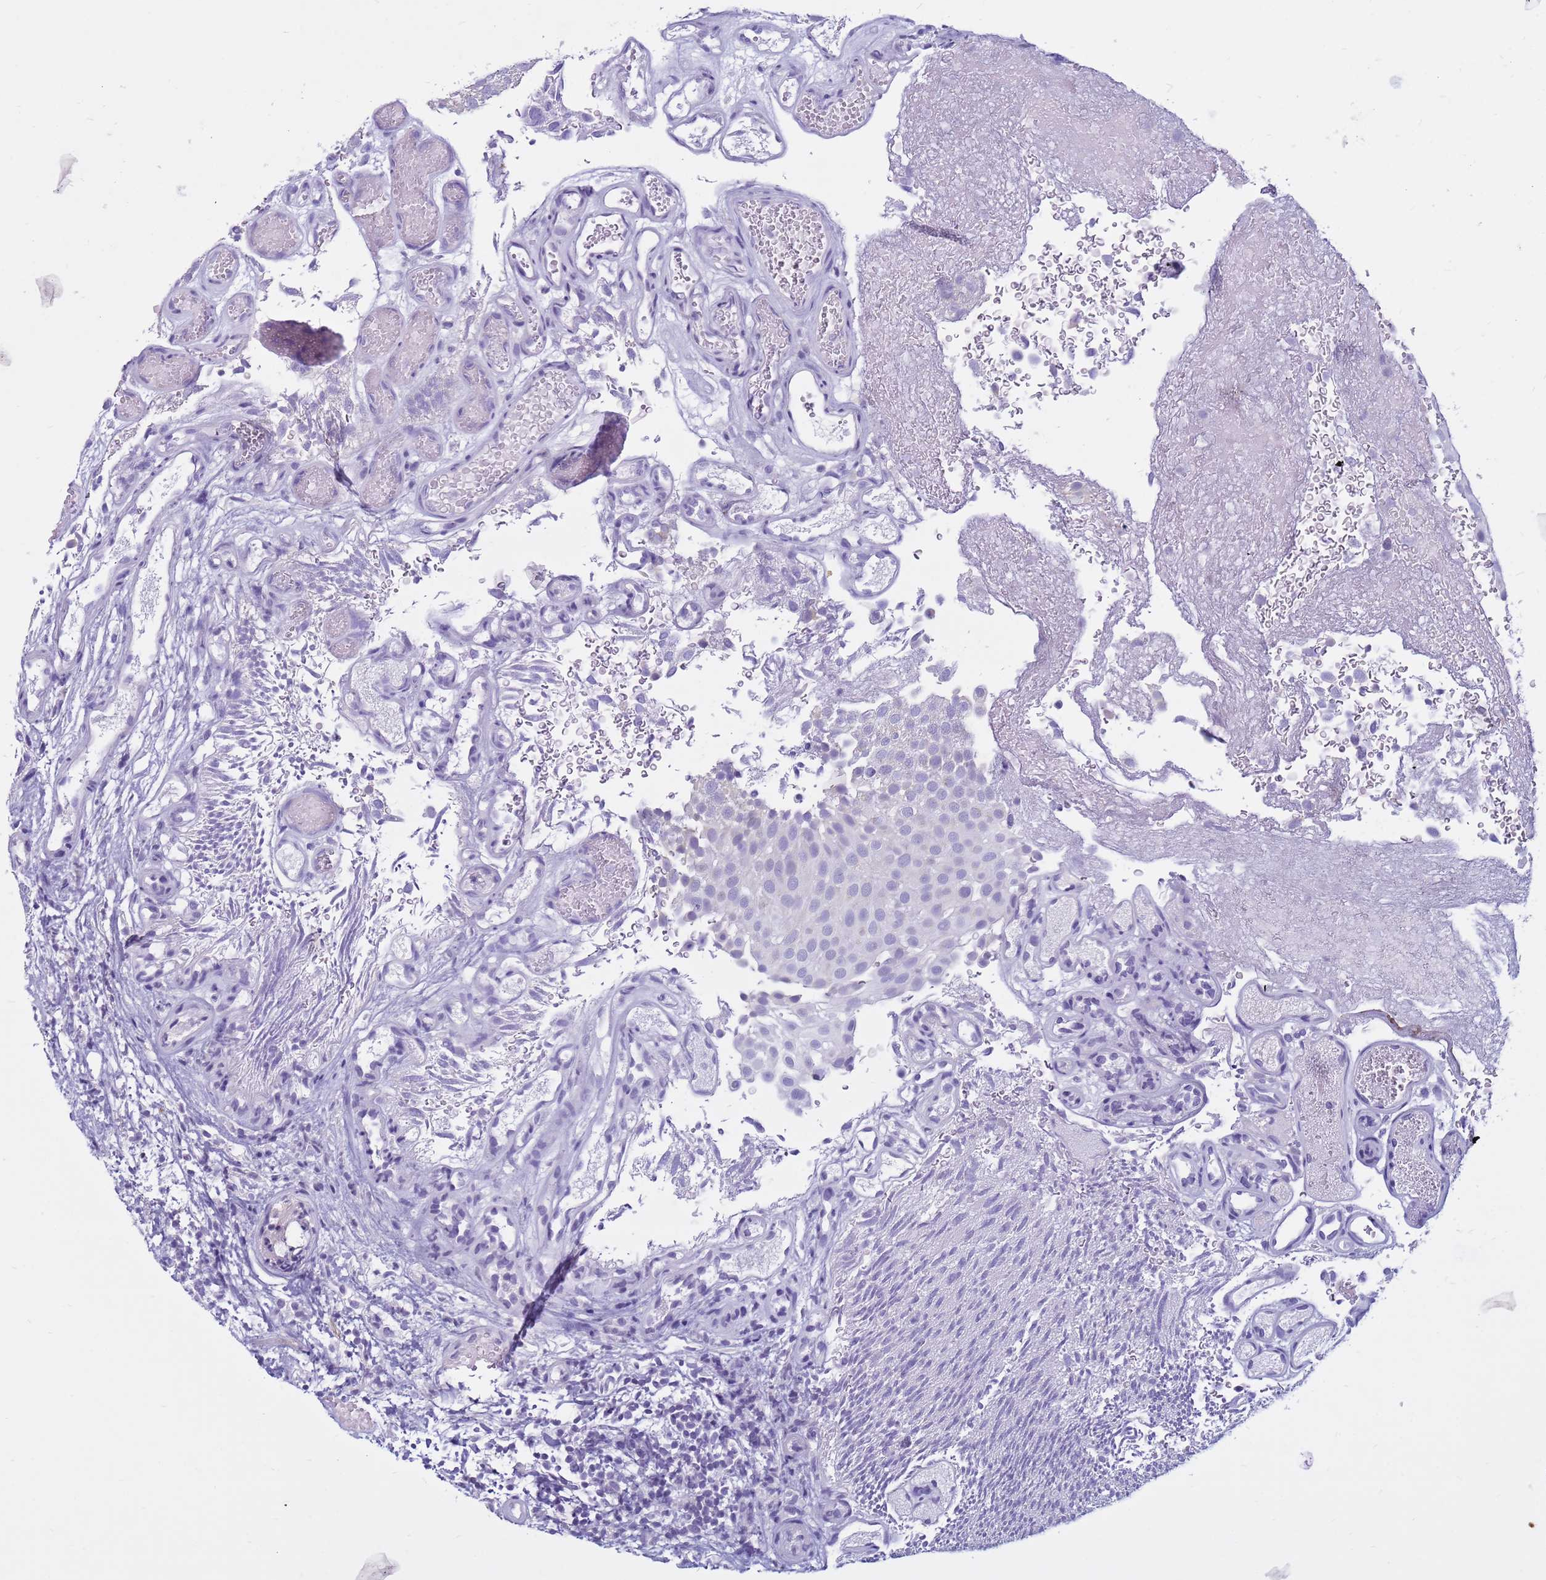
{"staining": {"intensity": "negative", "quantity": "none", "location": "none"}, "tissue": "urothelial cancer", "cell_type": "Tumor cells", "image_type": "cancer", "snomed": [{"axis": "morphology", "description": "Urothelial carcinoma, Low grade"}, {"axis": "topography", "description": "Urinary bladder"}], "caption": "Immunohistochemical staining of human urothelial cancer demonstrates no significant expression in tumor cells.", "gene": "CDK2AP2", "patient": {"sex": "male", "age": 78}}